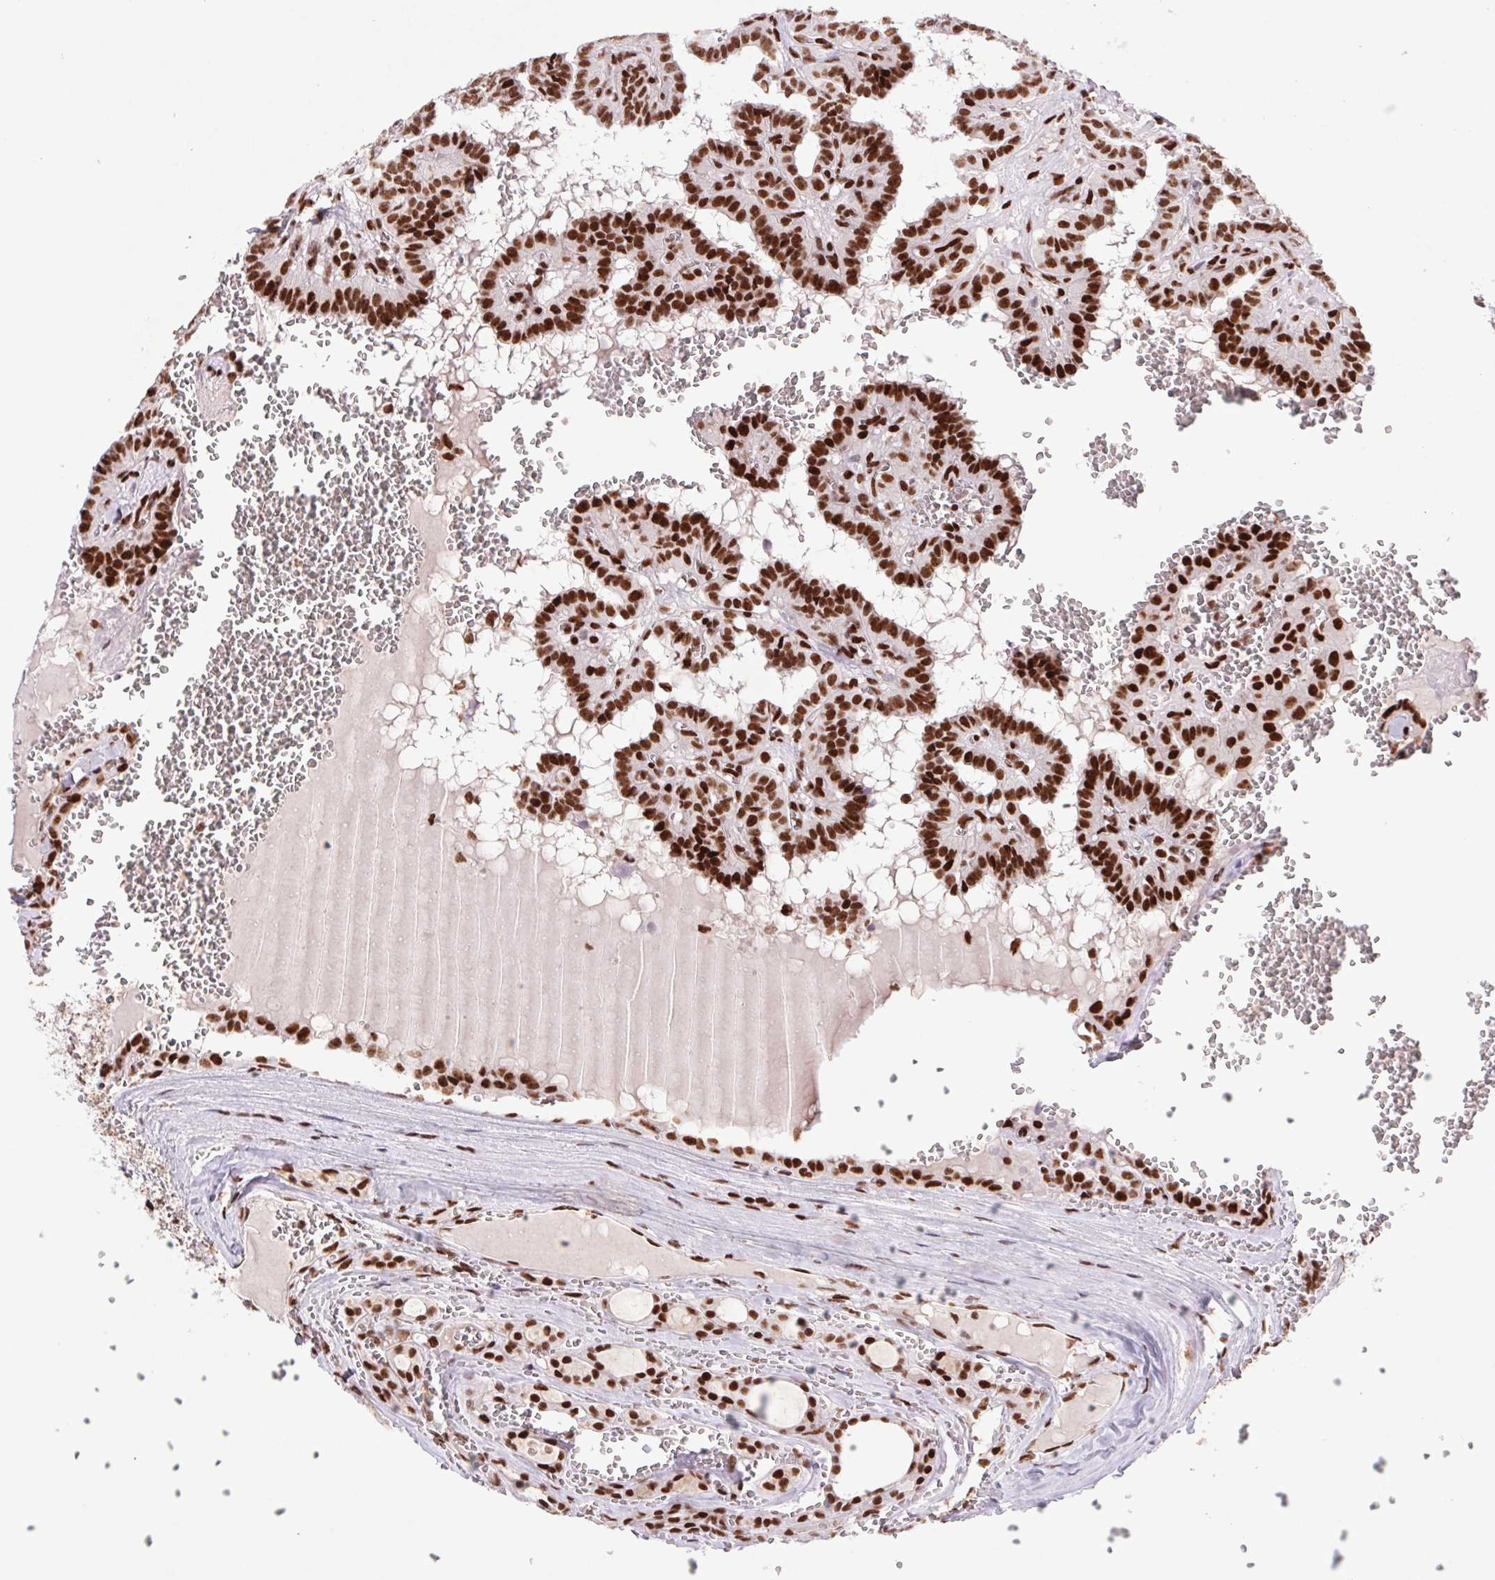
{"staining": {"intensity": "strong", "quantity": ">75%", "location": "nuclear"}, "tissue": "thyroid cancer", "cell_type": "Tumor cells", "image_type": "cancer", "snomed": [{"axis": "morphology", "description": "Papillary adenocarcinoma, NOS"}, {"axis": "topography", "description": "Thyroid gland"}], "caption": "IHC (DAB (3,3'-diaminobenzidine)) staining of human thyroid papillary adenocarcinoma exhibits strong nuclear protein staining in approximately >75% of tumor cells. (Stains: DAB in brown, nuclei in blue, Microscopy: brightfield microscopy at high magnification).", "gene": "LDLRAD4", "patient": {"sex": "female", "age": 21}}